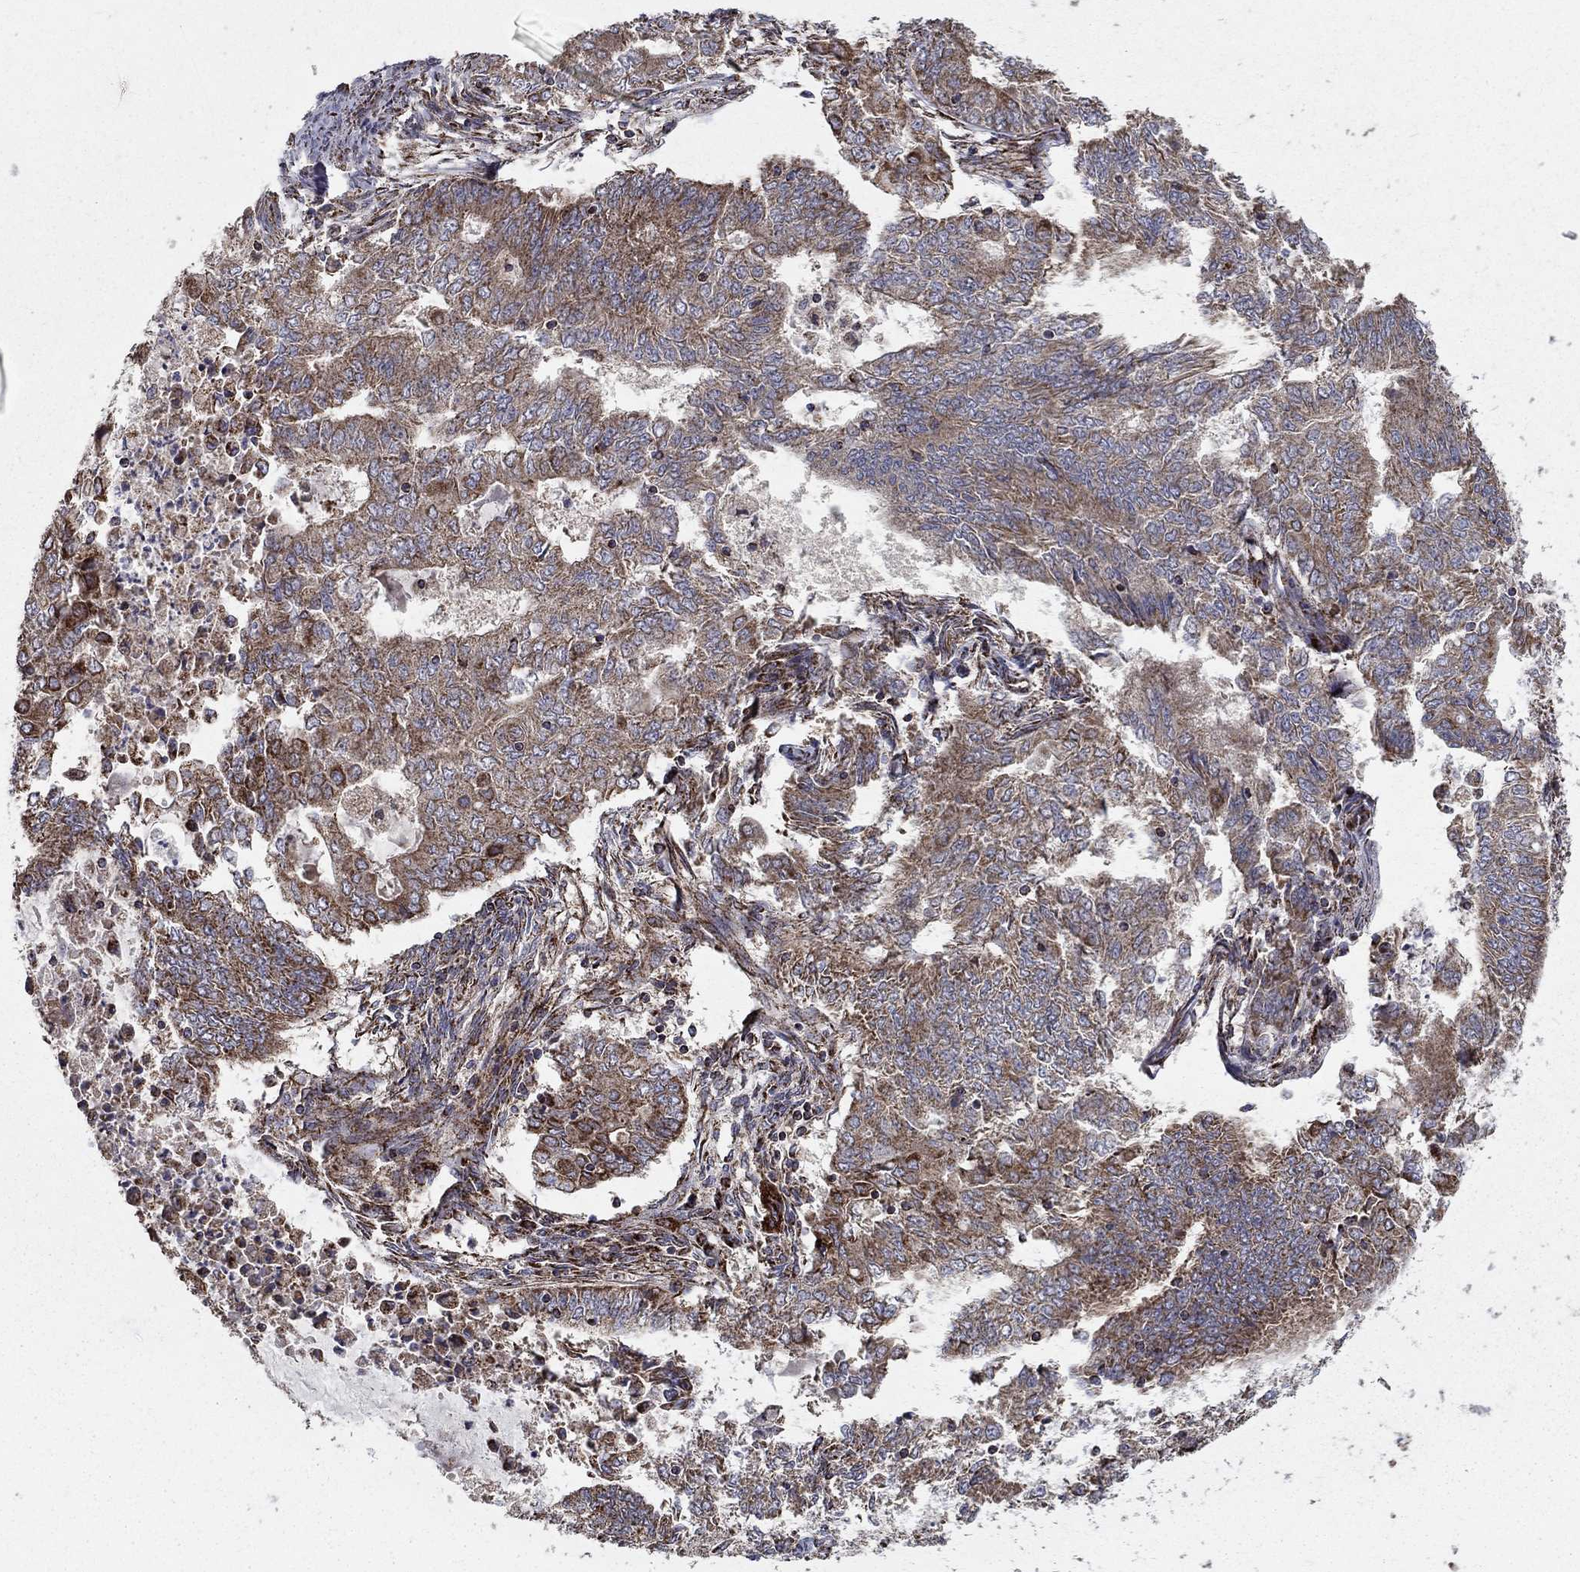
{"staining": {"intensity": "moderate", "quantity": ">75%", "location": "cytoplasmic/membranous"}, "tissue": "endometrial cancer", "cell_type": "Tumor cells", "image_type": "cancer", "snomed": [{"axis": "morphology", "description": "Adenocarcinoma, NOS"}, {"axis": "topography", "description": "Endometrium"}], "caption": "A brown stain labels moderate cytoplasmic/membranous staining of a protein in human endometrial cancer (adenocarcinoma) tumor cells.", "gene": "NDUFS8", "patient": {"sex": "female", "age": 62}}